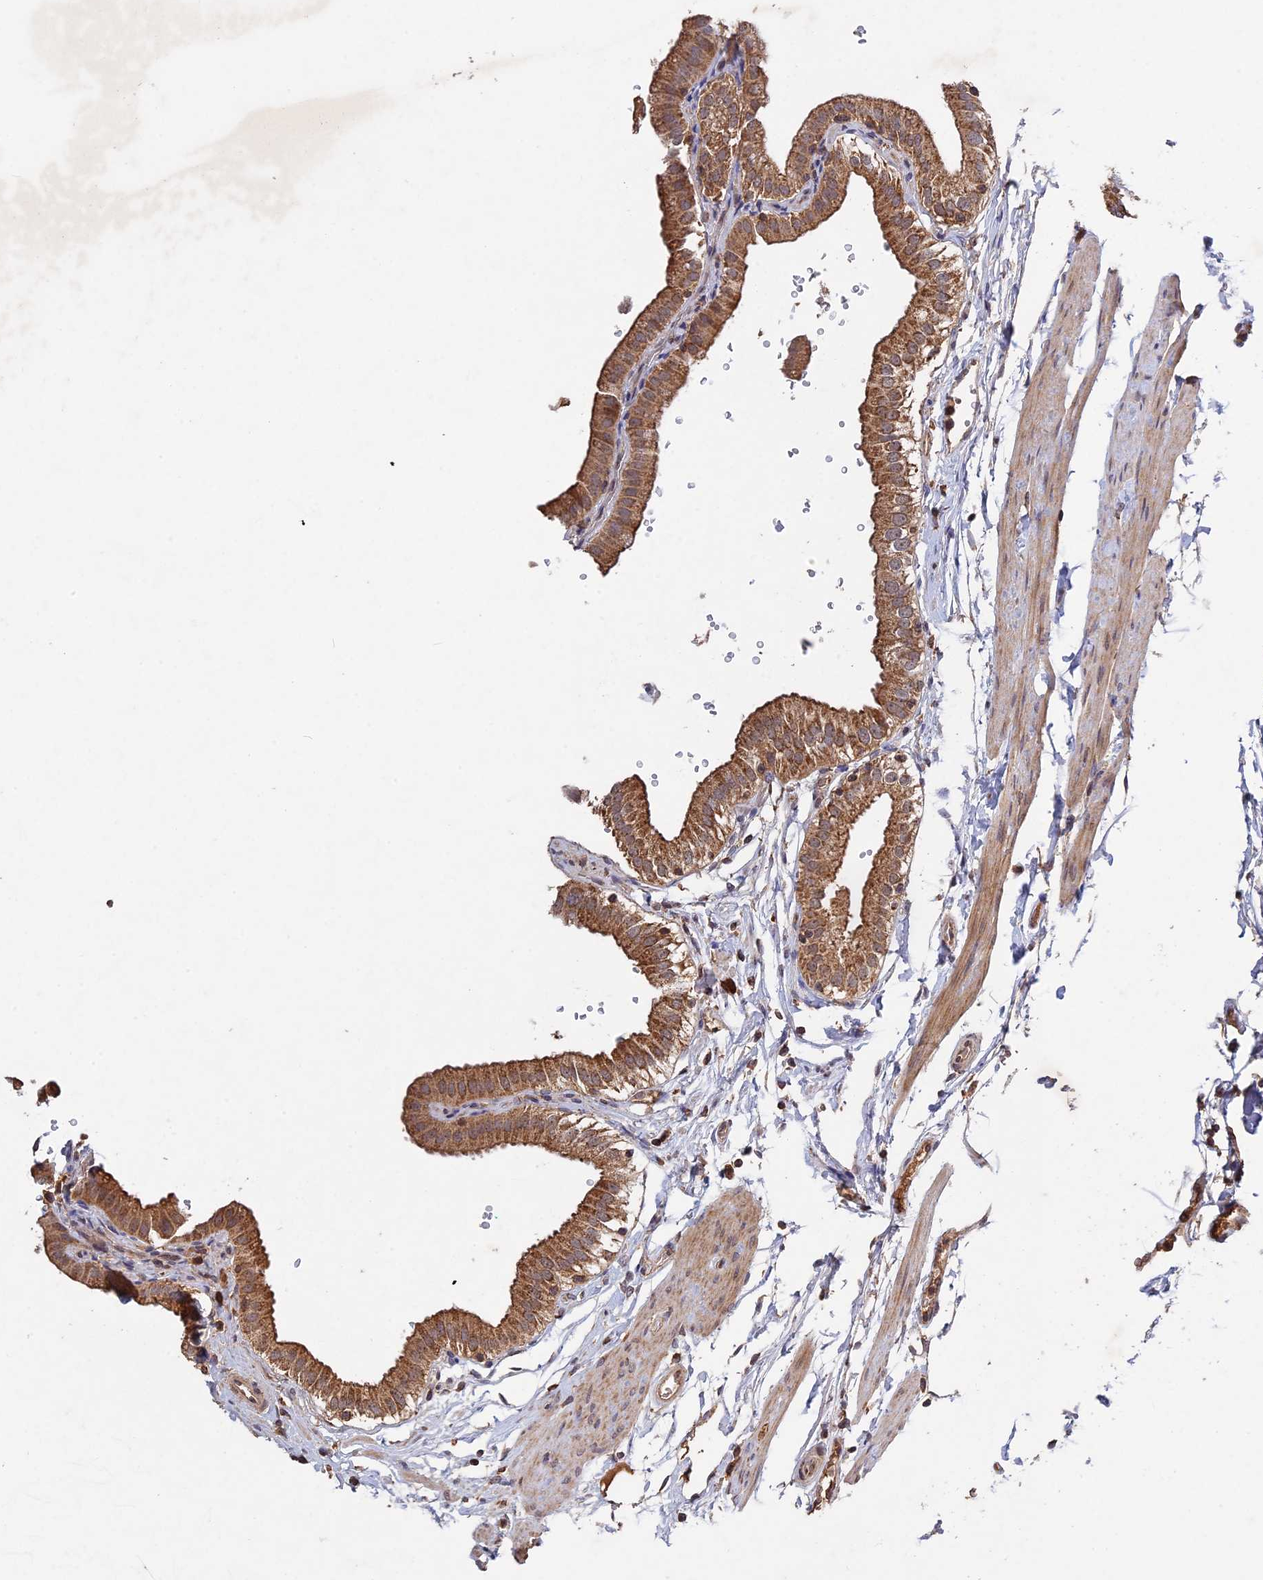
{"staining": {"intensity": "moderate", "quantity": ">75%", "location": "cytoplasmic/membranous"}, "tissue": "gallbladder", "cell_type": "Glandular cells", "image_type": "normal", "snomed": [{"axis": "morphology", "description": "Normal tissue, NOS"}, {"axis": "topography", "description": "Gallbladder"}], "caption": "Immunohistochemistry histopathology image of normal human gallbladder stained for a protein (brown), which demonstrates medium levels of moderate cytoplasmic/membranous staining in about >75% of glandular cells.", "gene": "RAB15", "patient": {"sex": "female", "age": 61}}